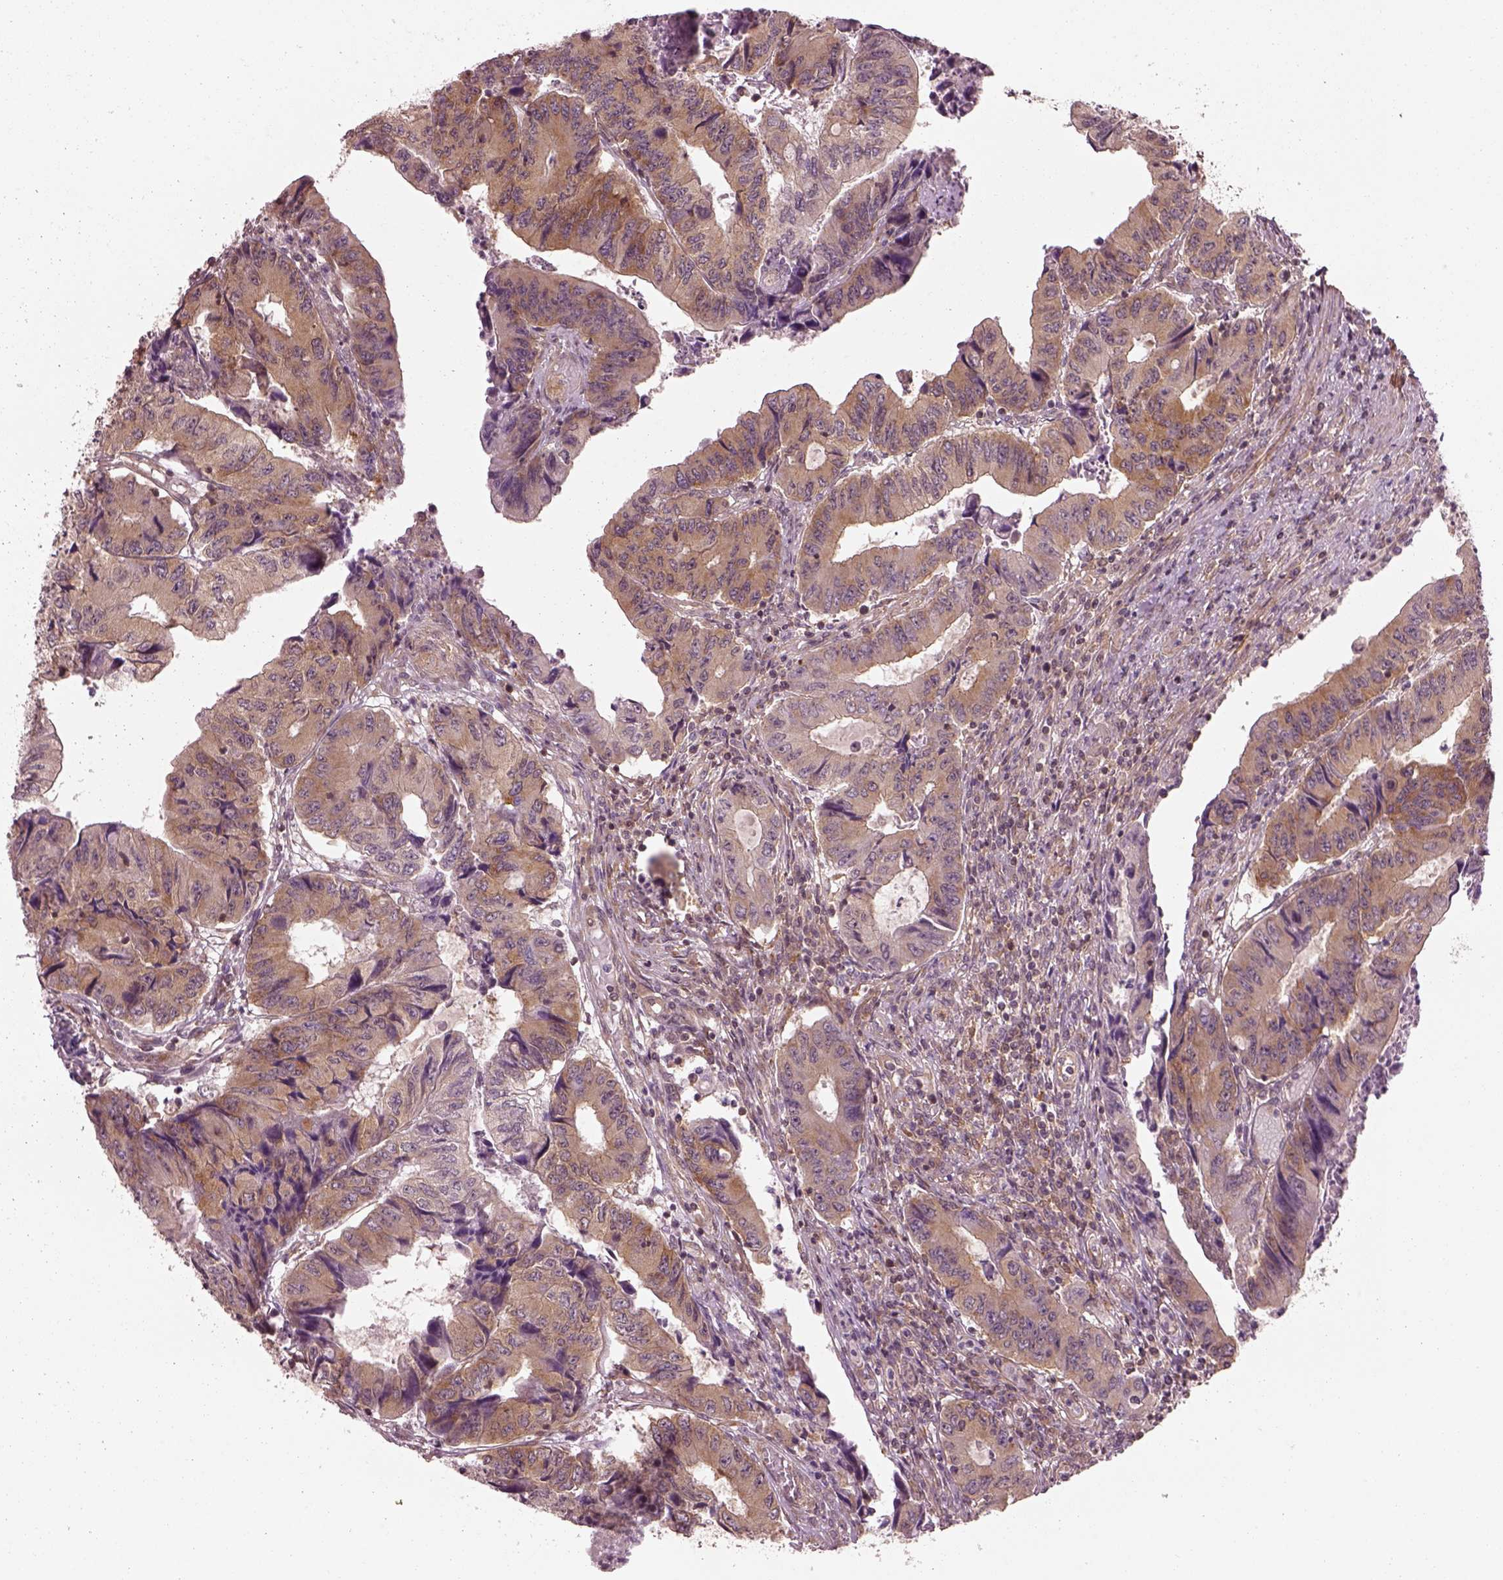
{"staining": {"intensity": "moderate", "quantity": "25%-75%", "location": "cytoplasmic/membranous"}, "tissue": "colorectal cancer", "cell_type": "Tumor cells", "image_type": "cancer", "snomed": [{"axis": "morphology", "description": "Adenocarcinoma, NOS"}, {"axis": "topography", "description": "Colon"}], "caption": "IHC (DAB (3,3'-diaminobenzidine)) staining of adenocarcinoma (colorectal) displays moderate cytoplasmic/membranous protein expression in about 25%-75% of tumor cells.", "gene": "LSM14A", "patient": {"sex": "male", "age": 53}}